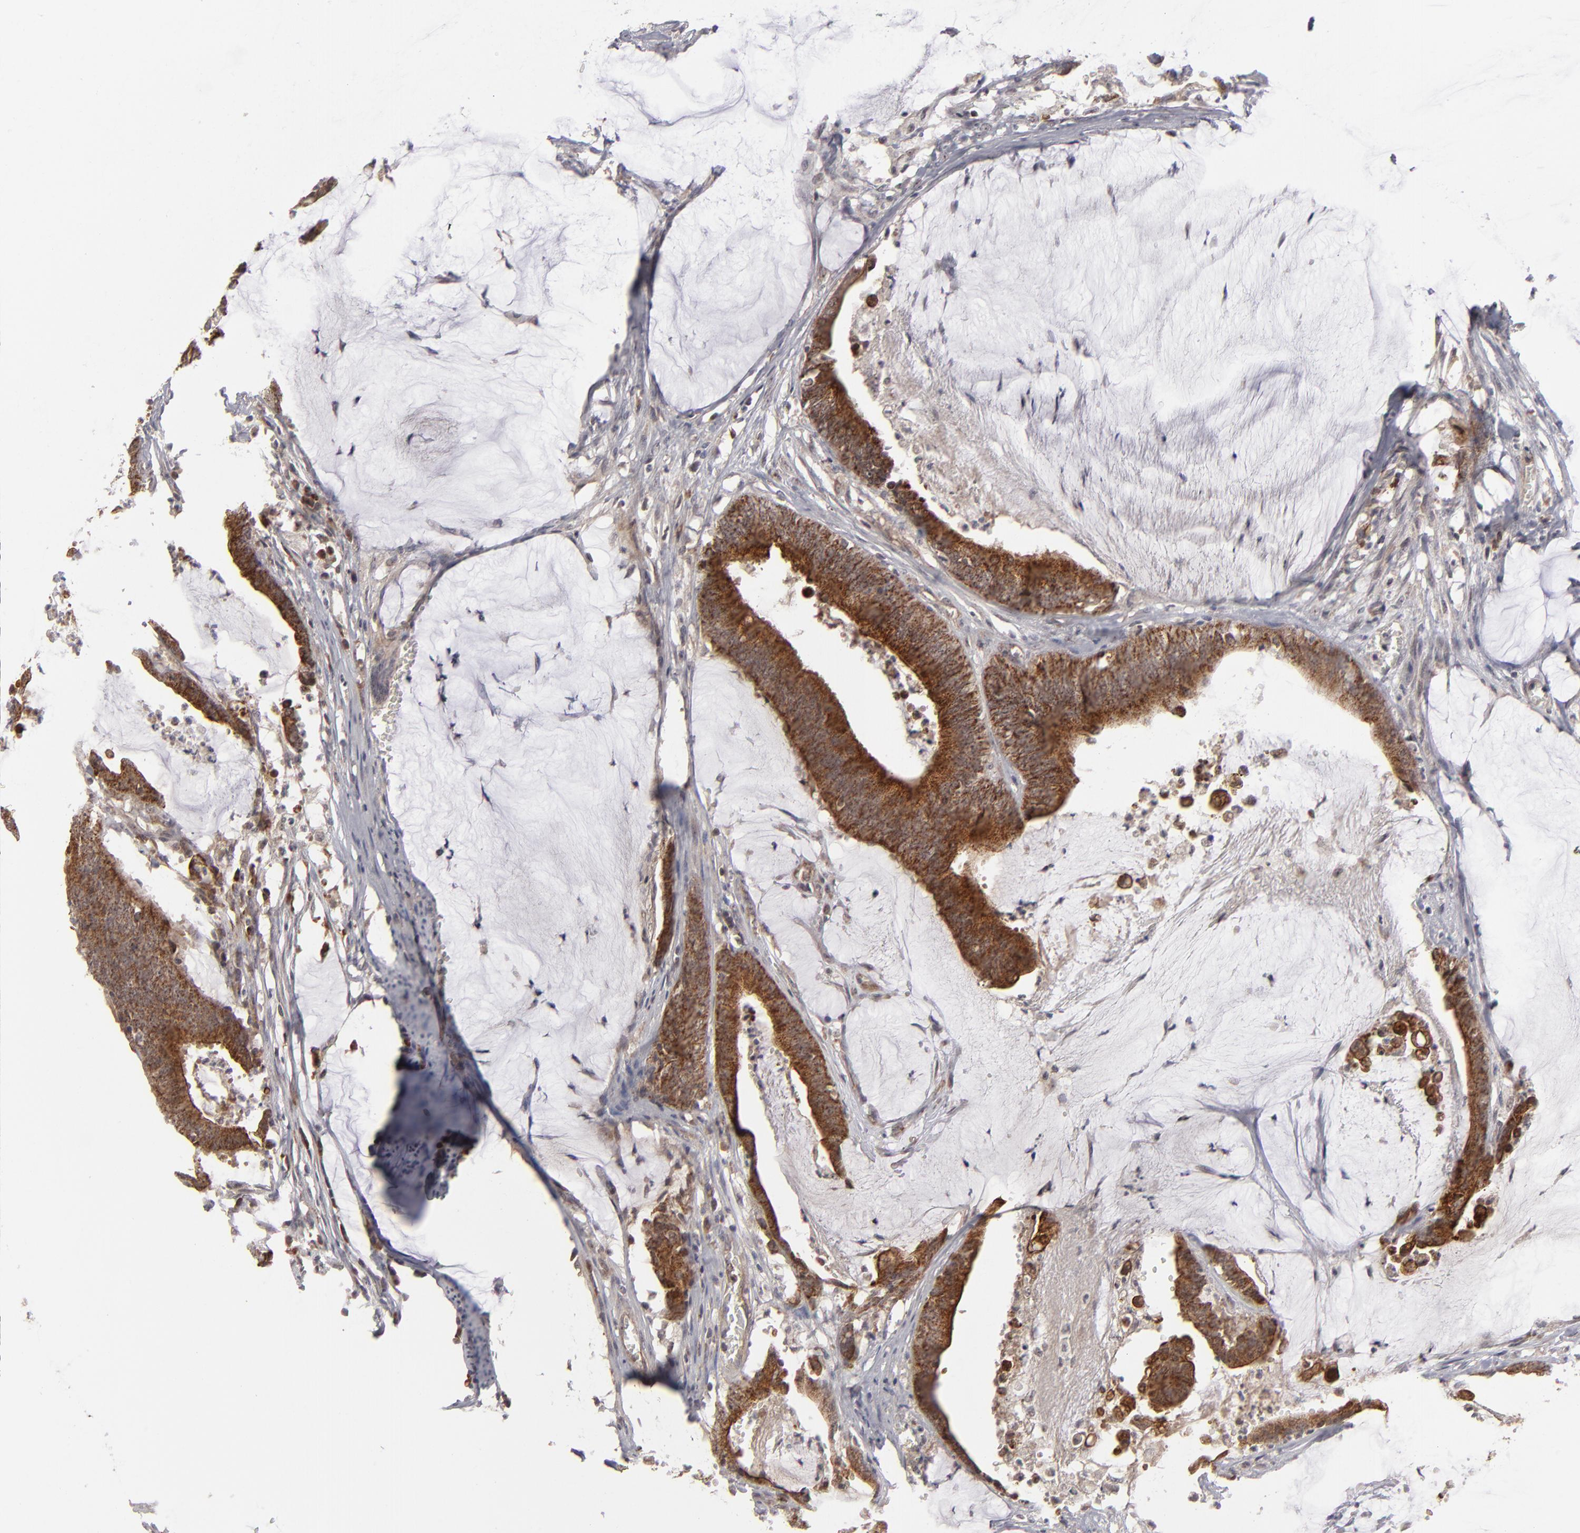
{"staining": {"intensity": "strong", "quantity": ">75%", "location": "cytoplasmic/membranous"}, "tissue": "colorectal cancer", "cell_type": "Tumor cells", "image_type": "cancer", "snomed": [{"axis": "morphology", "description": "Adenocarcinoma, NOS"}, {"axis": "topography", "description": "Rectum"}], "caption": "DAB (3,3'-diaminobenzidine) immunohistochemical staining of human colorectal cancer displays strong cytoplasmic/membranous protein staining in approximately >75% of tumor cells.", "gene": "GLCCI1", "patient": {"sex": "female", "age": 66}}